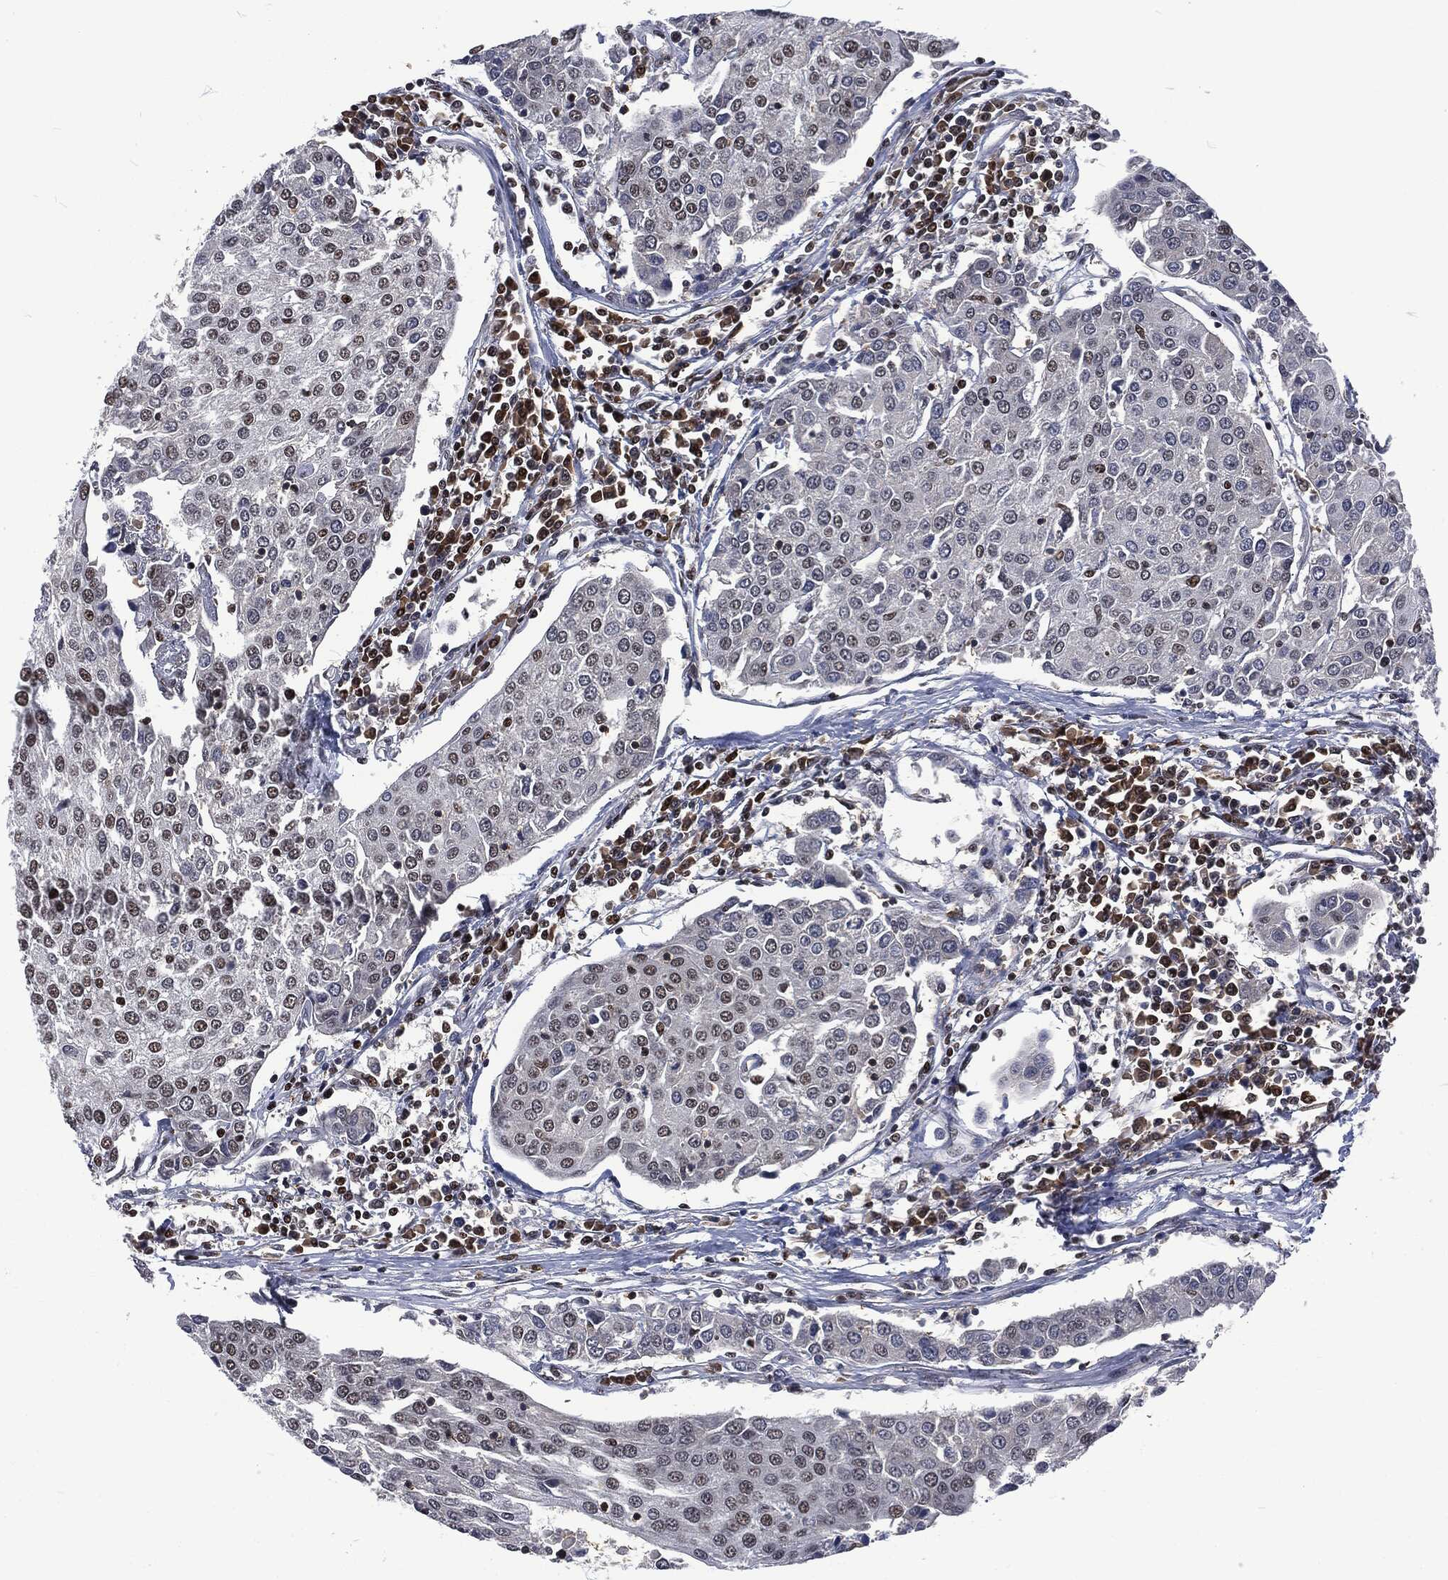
{"staining": {"intensity": "weak", "quantity": "<25%", "location": "nuclear"}, "tissue": "urothelial cancer", "cell_type": "Tumor cells", "image_type": "cancer", "snomed": [{"axis": "morphology", "description": "Urothelial carcinoma, High grade"}, {"axis": "topography", "description": "Urinary bladder"}], "caption": "IHC image of neoplastic tissue: human high-grade urothelial carcinoma stained with DAB displays no significant protein positivity in tumor cells.", "gene": "DCPS", "patient": {"sex": "female", "age": 85}}